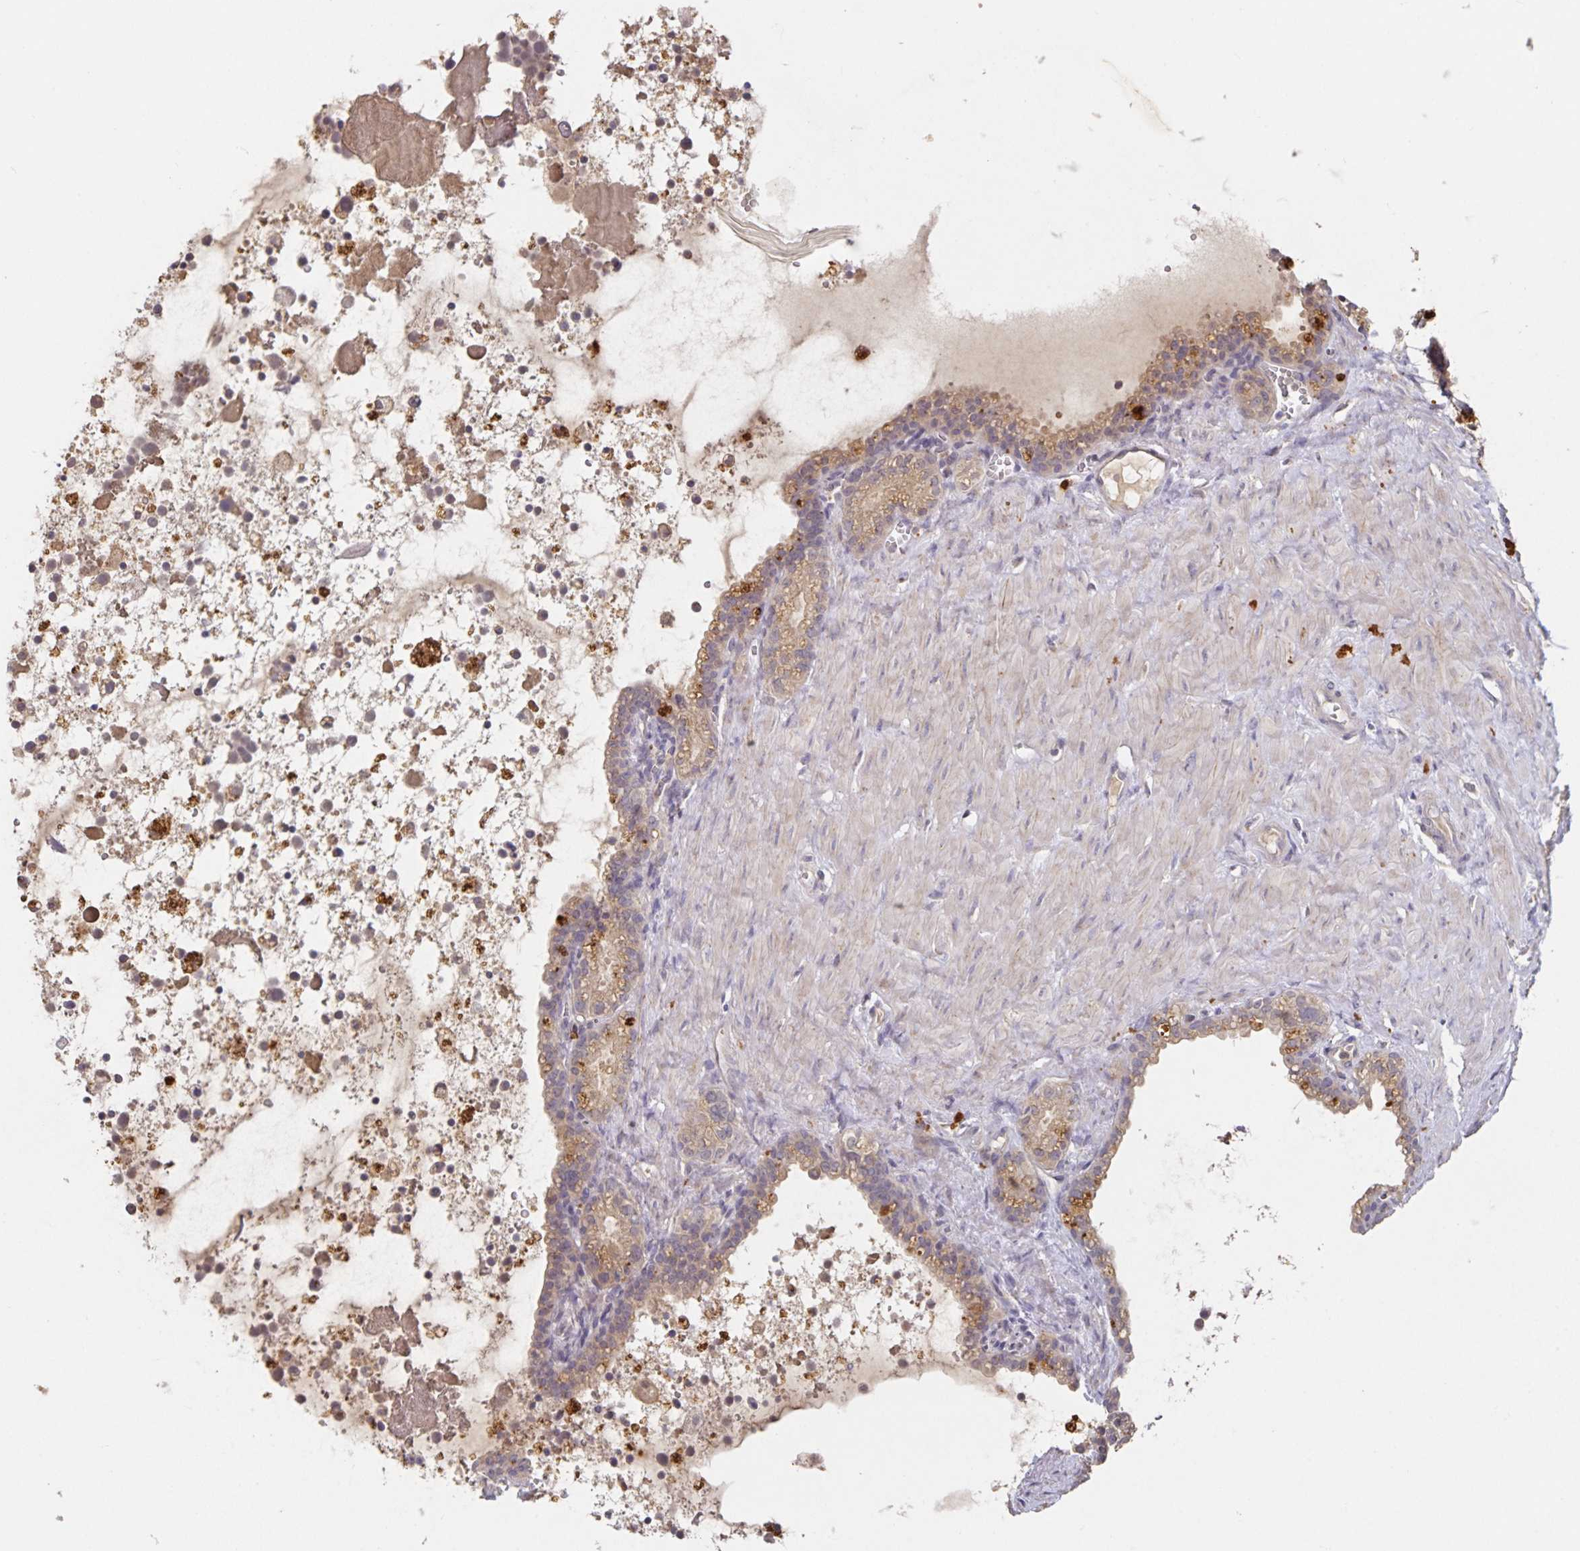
{"staining": {"intensity": "weak", "quantity": "25%-75%", "location": "cytoplasmic/membranous"}, "tissue": "seminal vesicle", "cell_type": "Glandular cells", "image_type": "normal", "snomed": [{"axis": "morphology", "description": "Normal tissue, NOS"}, {"axis": "topography", "description": "Seminal veicle"}], "caption": "A brown stain shows weak cytoplasmic/membranous staining of a protein in glandular cells of normal human seminal vesicle.", "gene": "HEPN1", "patient": {"sex": "male", "age": 76}}